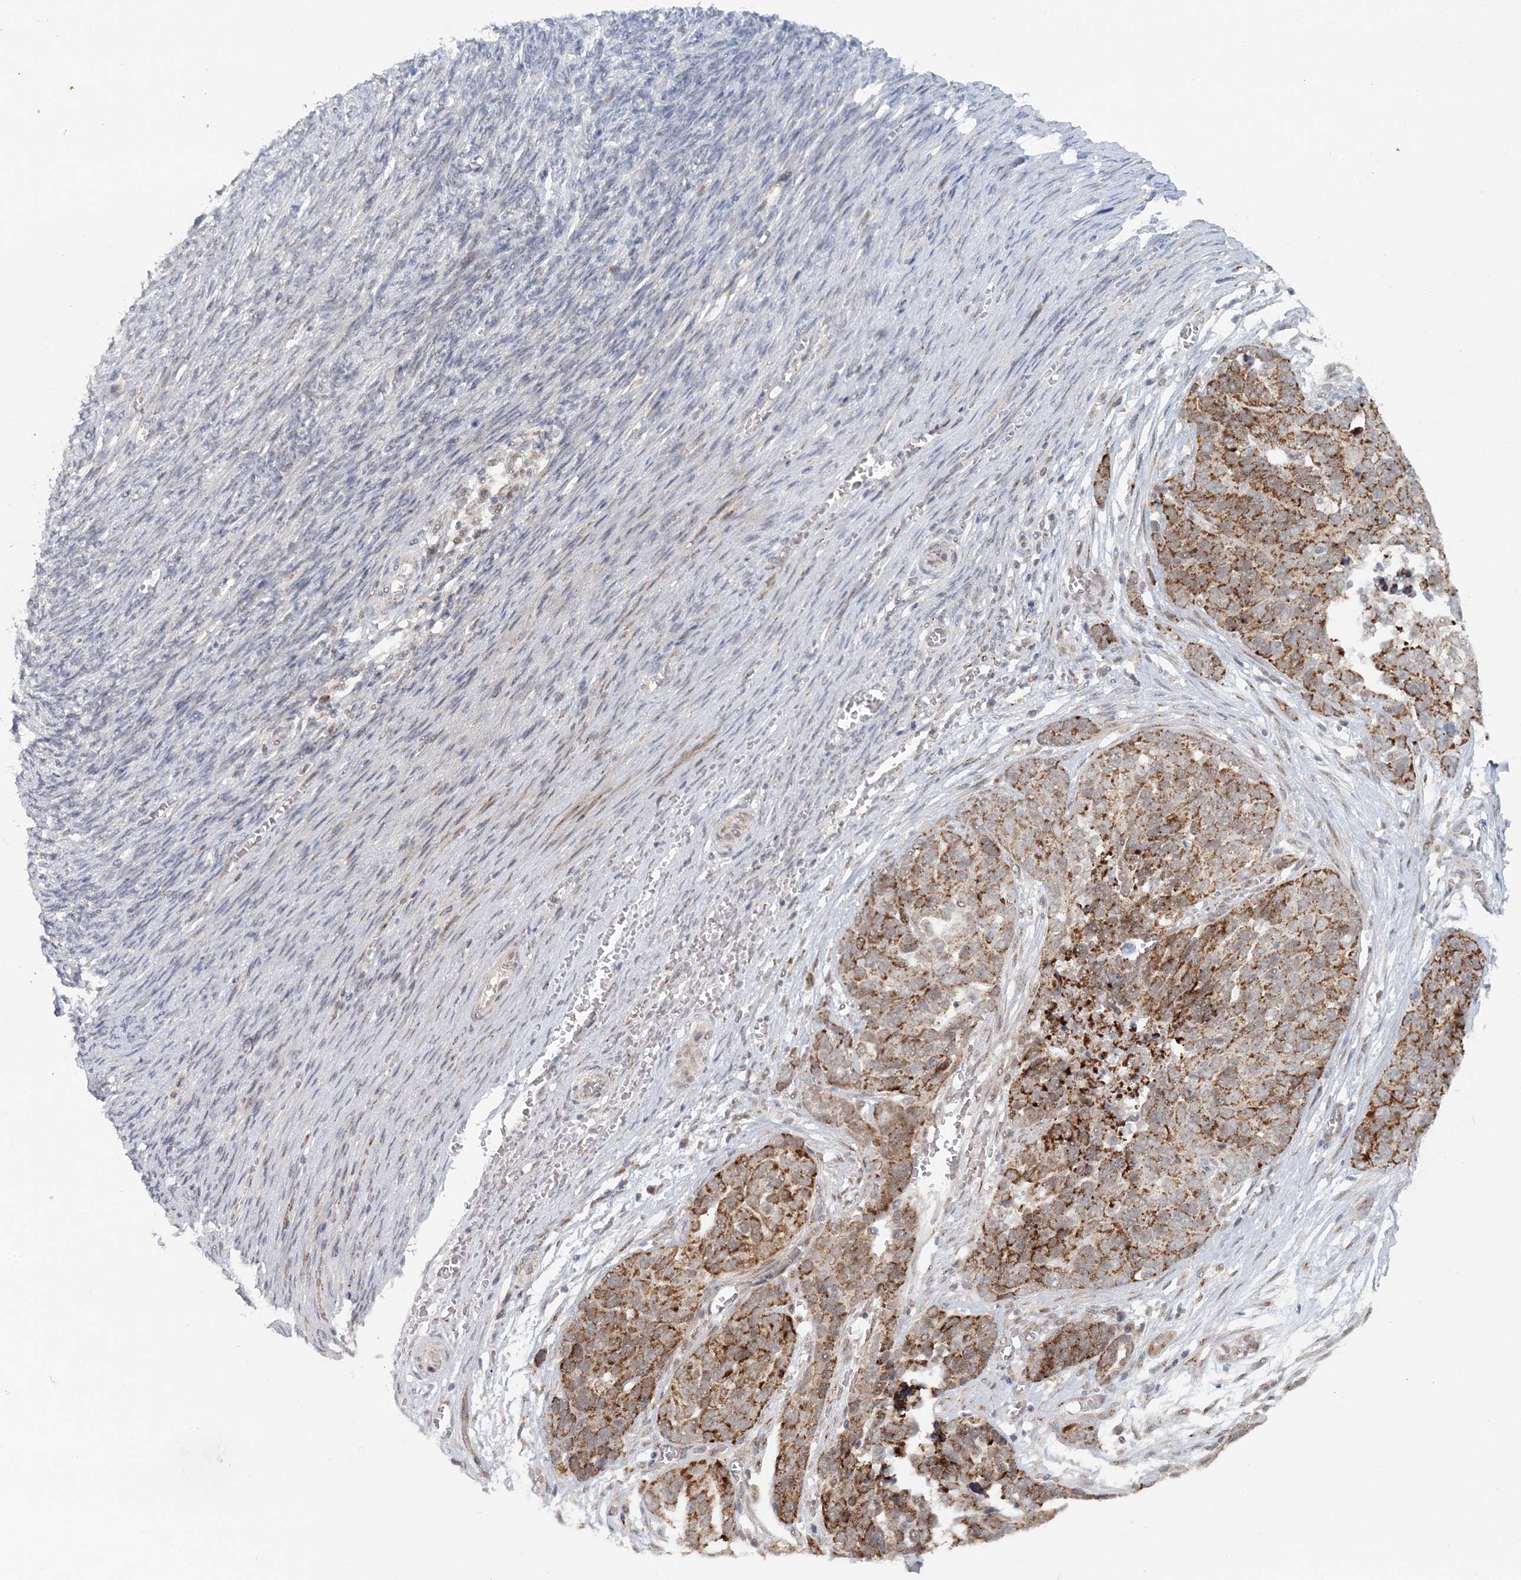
{"staining": {"intensity": "moderate", "quantity": ">75%", "location": "cytoplasmic/membranous"}, "tissue": "ovarian cancer", "cell_type": "Tumor cells", "image_type": "cancer", "snomed": [{"axis": "morphology", "description": "Cystadenocarcinoma, serous, NOS"}, {"axis": "topography", "description": "Ovary"}], "caption": "A photomicrograph of ovarian cancer (serous cystadenocarcinoma) stained for a protein shows moderate cytoplasmic/membranous brown staining in tumor cells.", "gene": "RNF150", "patient": {"sex": "female", "age": 44}}